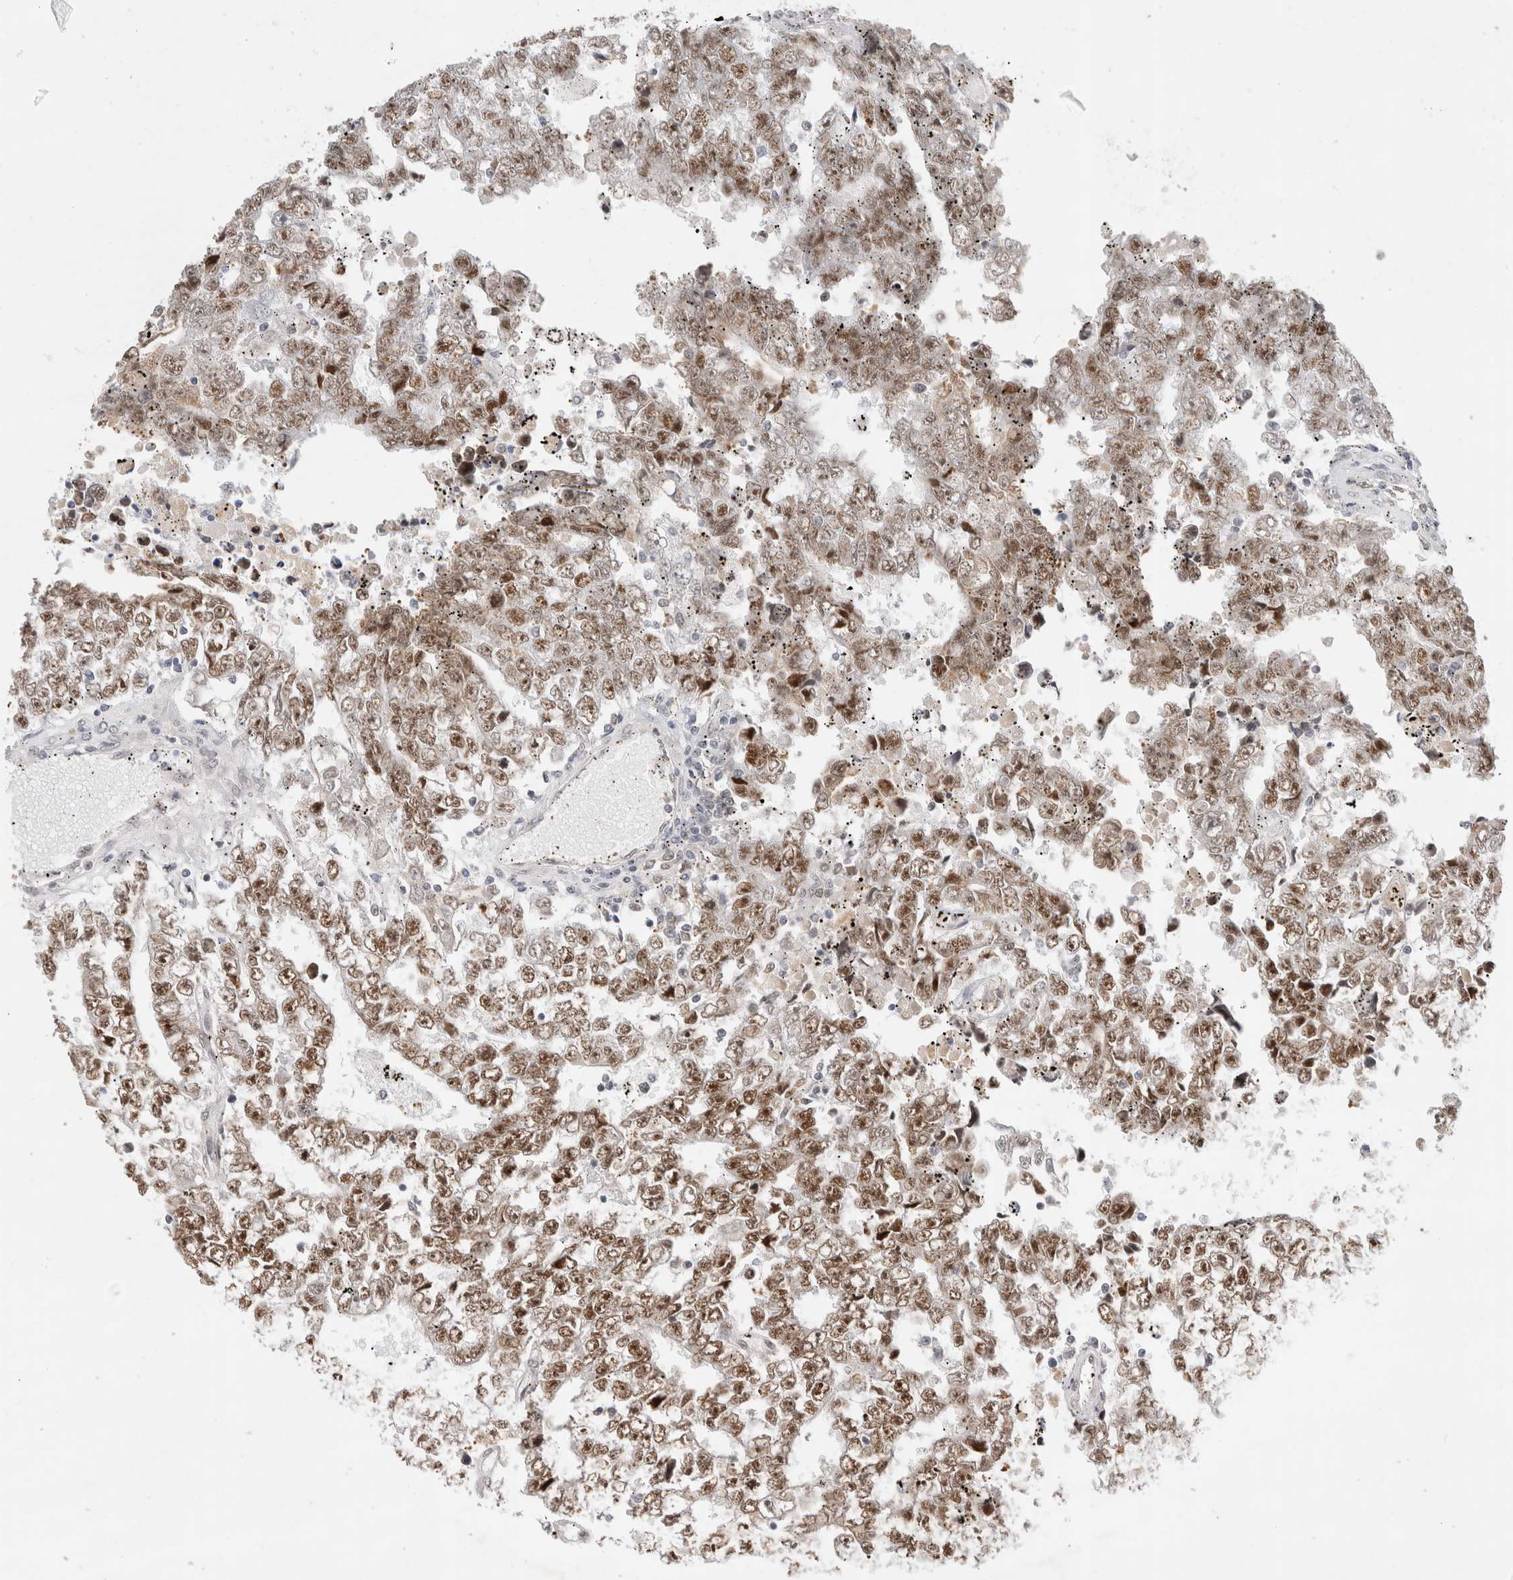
{"staining": {"intensity": "moderate", "quantity": ">75%", "location": "nuclear"}, "tissue": "testis cancer", "cell_type": "Tumor cells", "image_type": "cancer", "snomed": [{"axis": "morphology", "description": "Carcinoma, Embryonal, NOS"}, {"axis": "topography", "description": "Testis"}], "caption": "This histopathology image shows immunohistochemistry (IHC) staining of human testis embryonal carcinoma, with medium moderate nuclear staining in about >75% of tumor cells.", "gene": "GTF2I", "patient": {"sex": "male", "age": 25}}